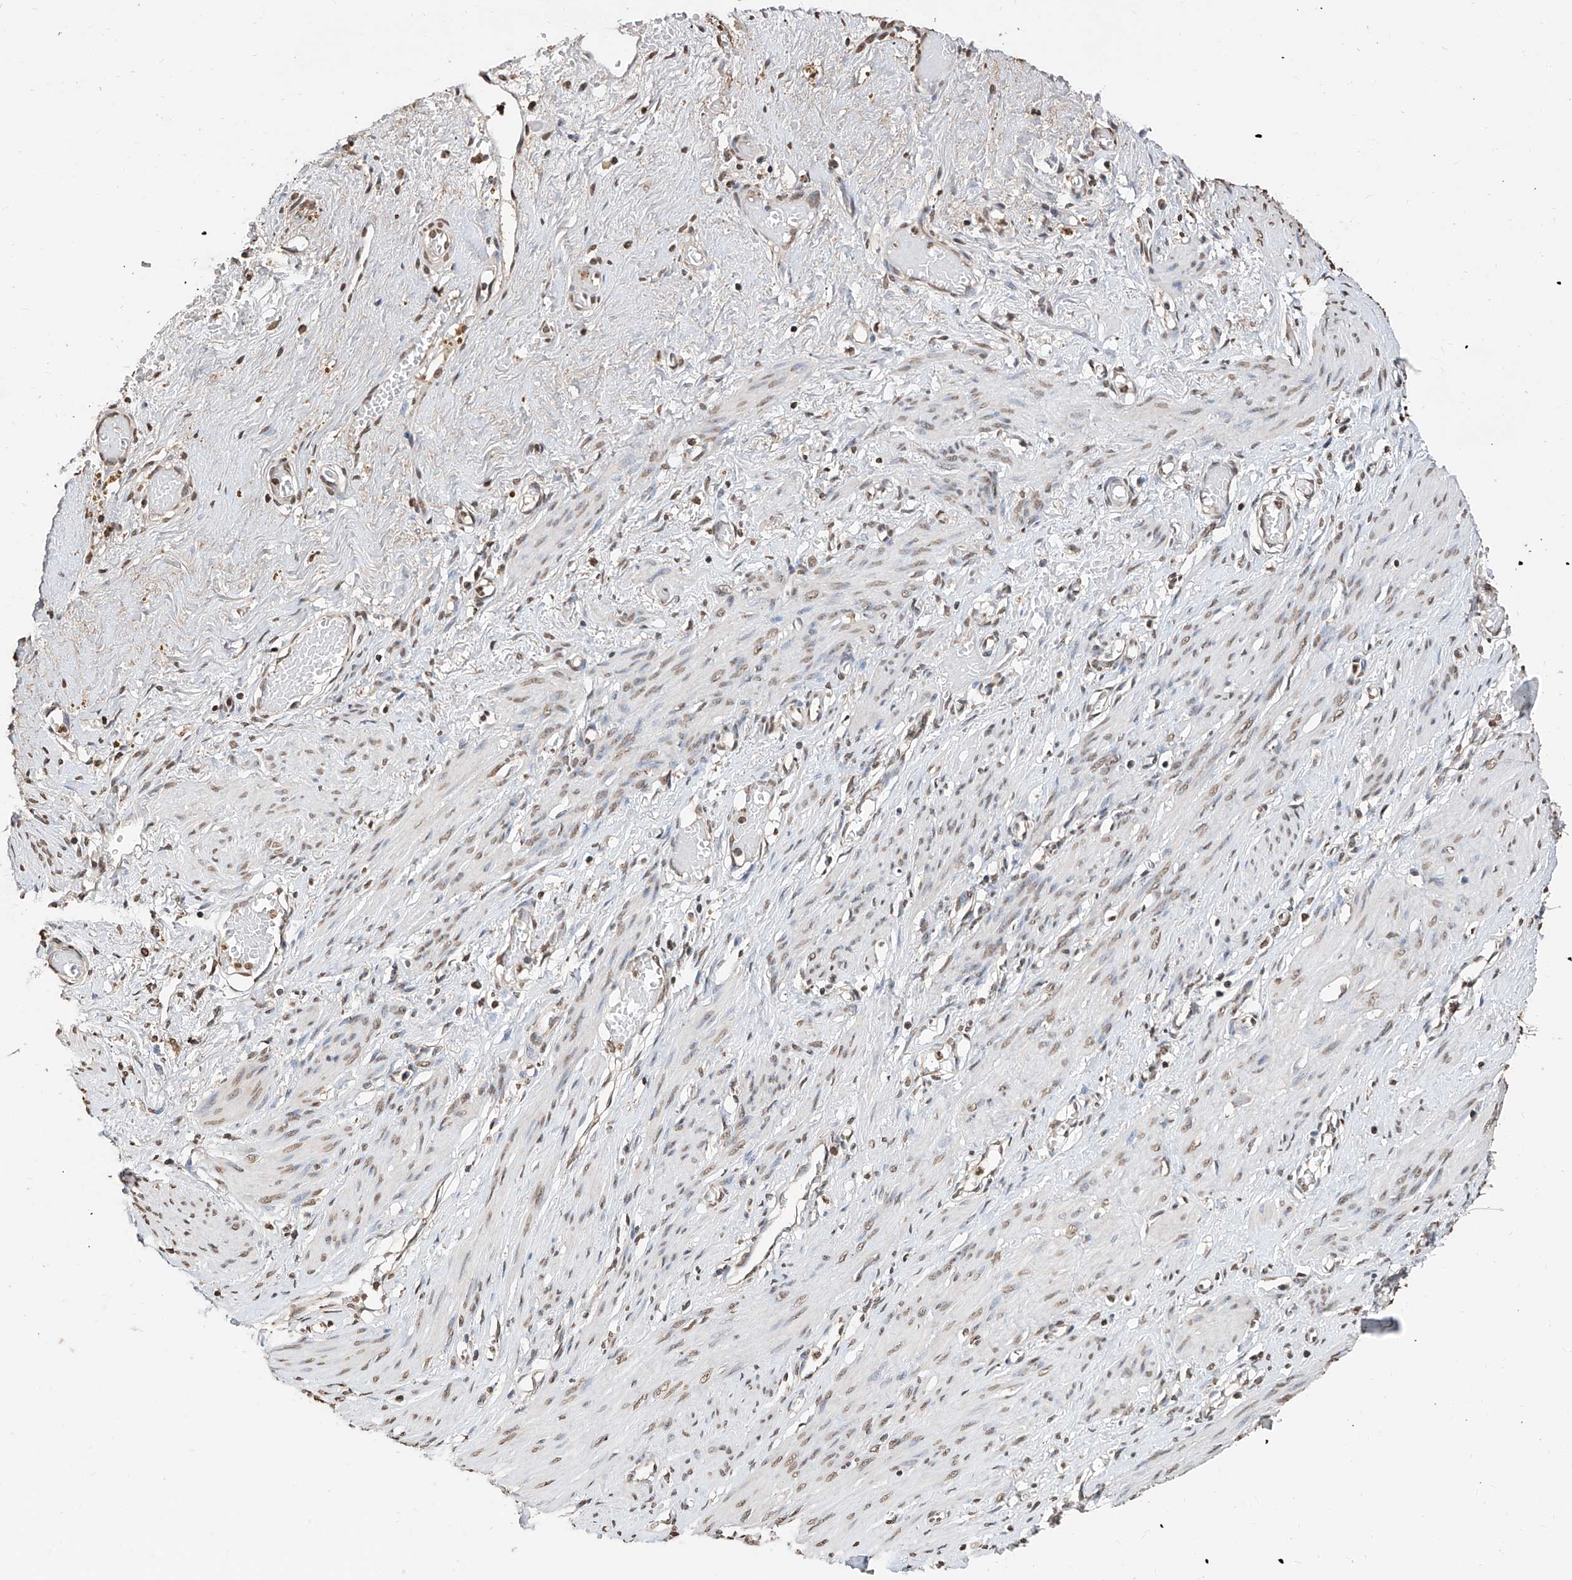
{"staining": {"intensity": "weak", "quantity": ">75%", "location": "nuclear"}, "tissue": "smooth muscle", "cell_type": "Smooth muscle cells", "image_type": "normal", "snomed": [{"axis": "morphology", "description": "Normal tissue, NOS"}, {"axis": "topography", "description": "Endometrium"}], "caption": "Smooth muscle was stained to show a protein in brown. There is low levels of weak nuclear expression in approximately >75% of smooth muscle cells.", "gene": "RP9", "patient": {"sex": "female", "age": 33}}